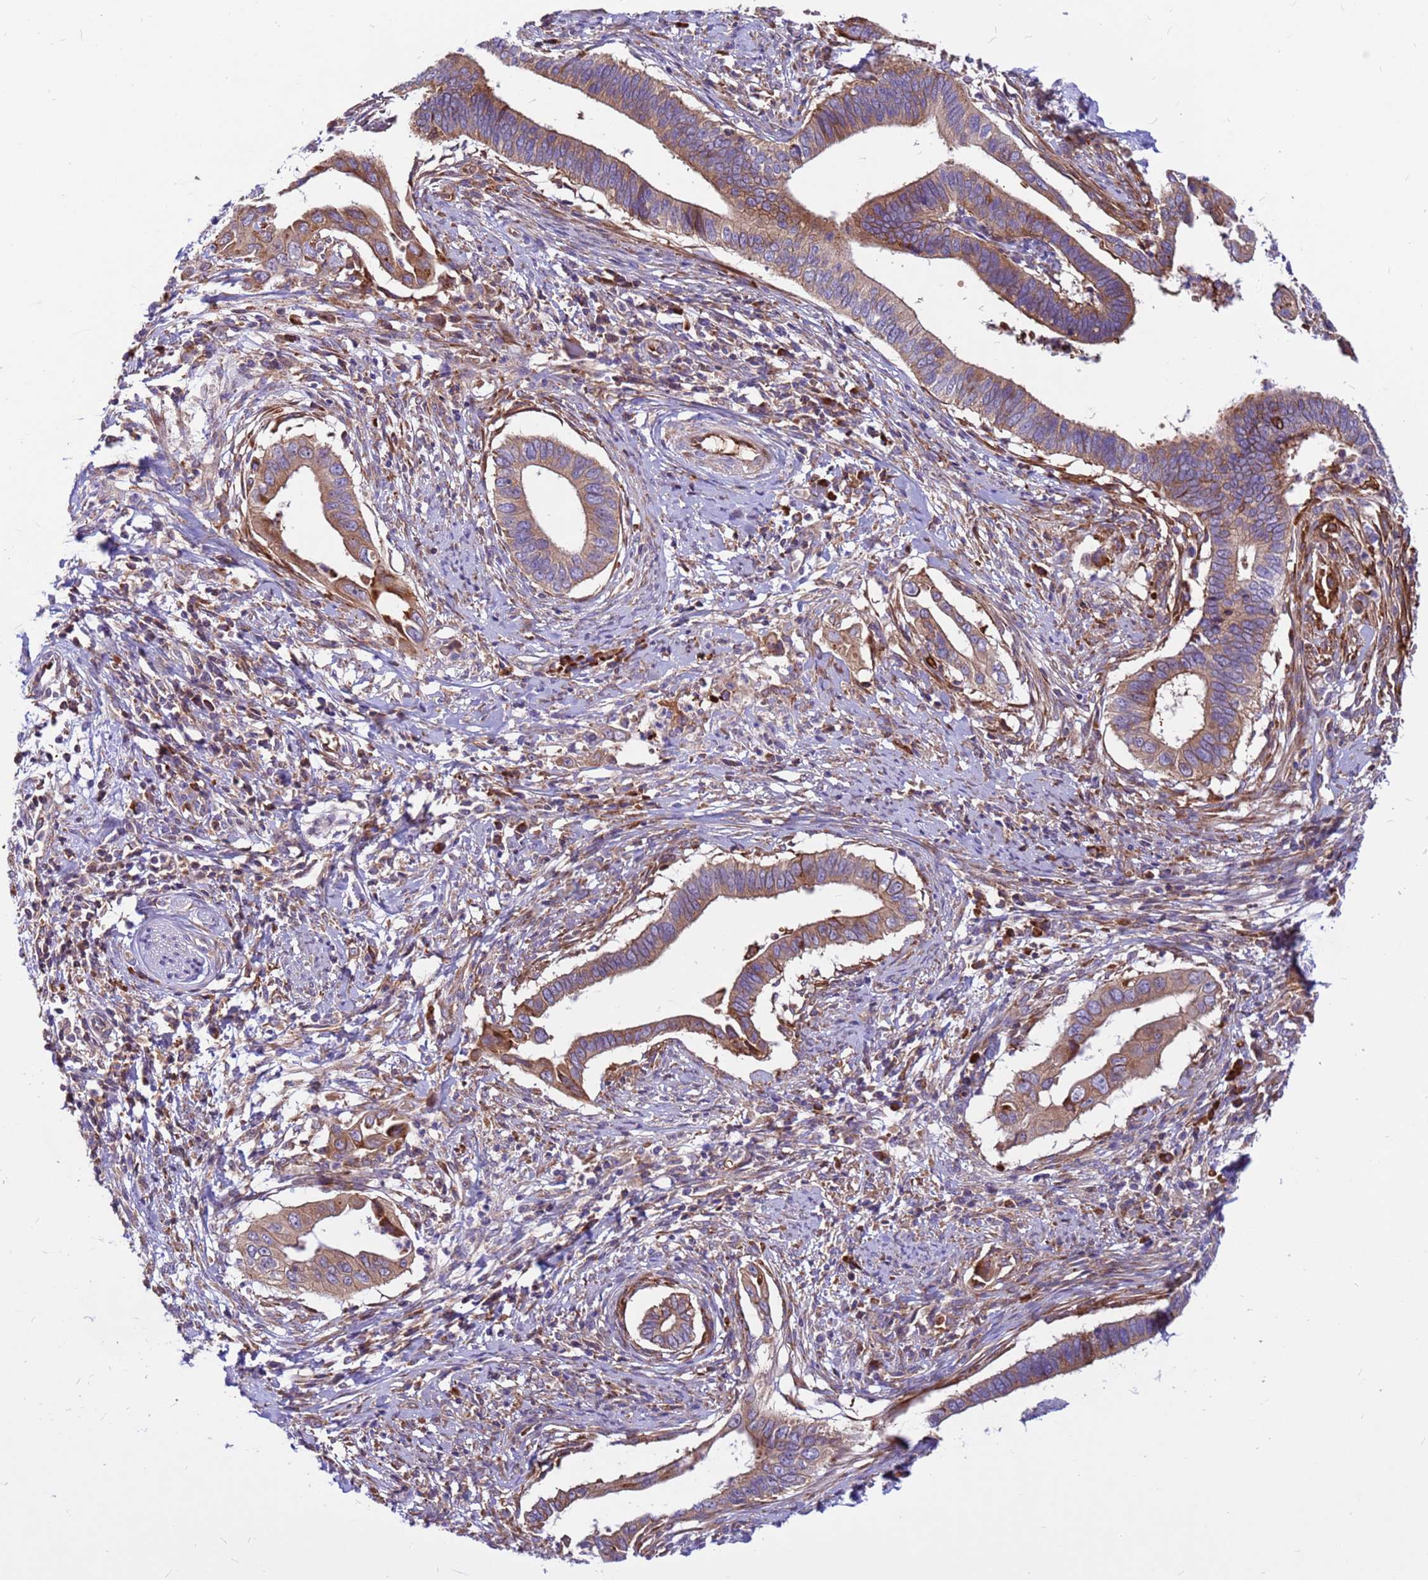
{"staining": {"intensity": "moderate", "quantity": ">75%", "location": "cytoplasmic/membranous"}, "tissue": "cervical cancer", "cell_type": "Tumor cells", "image_type": "cancer", "snomed": [{"axis": "morphology", "description": "Adenocarcinoma, NOS"}, {"axis": "topography", "description": "Cervix"}], "caption": "IHC (DAB) staining of human cervical adenocarcinoma displays moderate cytoplasmic/membranous protein positivity in about >75% of tumor cells.", "gene": "ZNF669", "patient": {"sex": "female", "age": 42}}